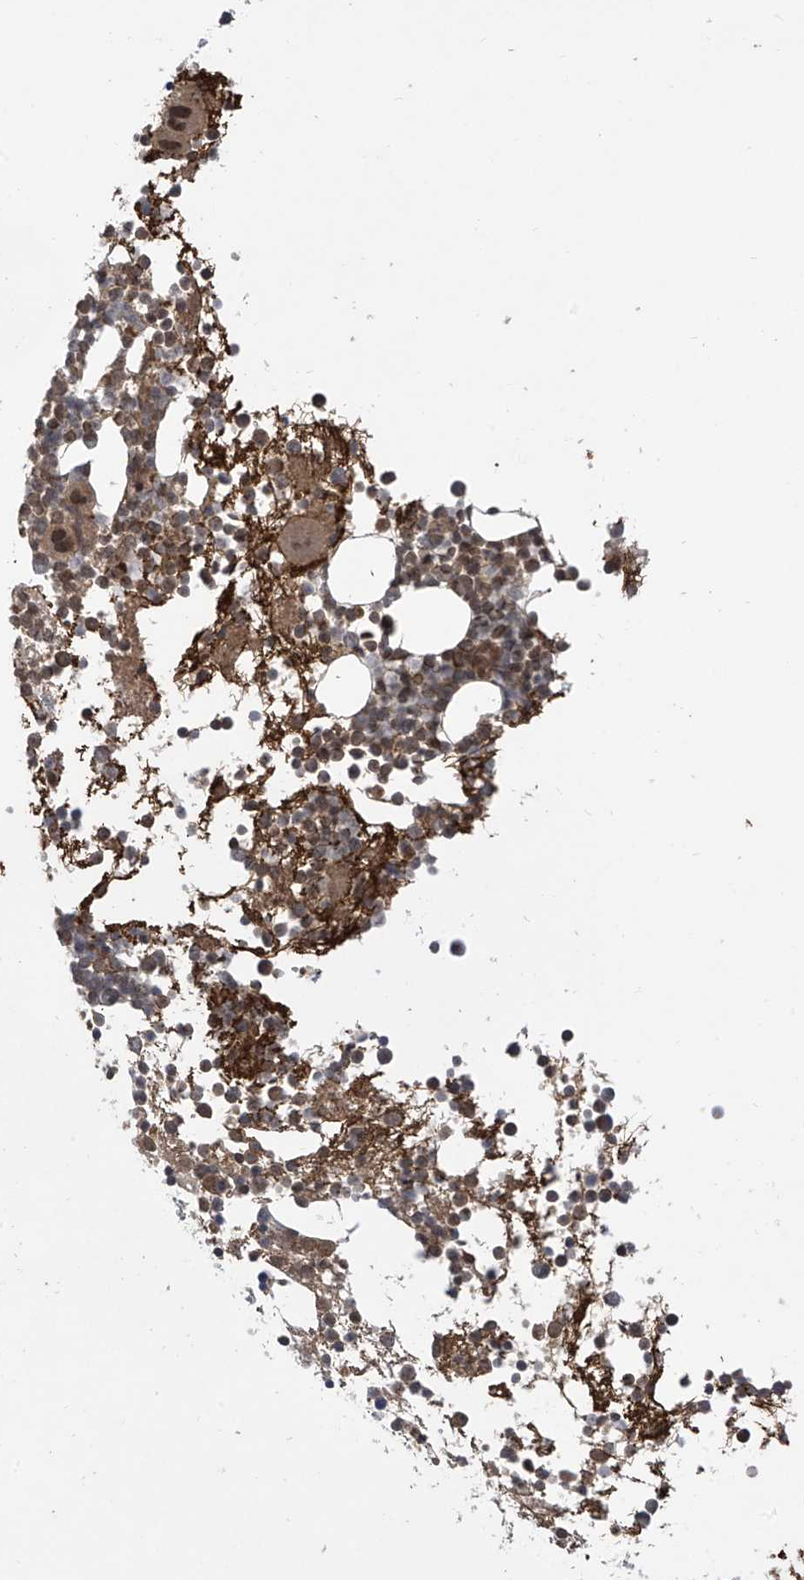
{"staining": {"intensity": "moderate", "quantity": ">75%", "location": "cytoplasmic/membranous,nuclear"}, "tissue": "bone marrow", "cell_type": "Hematopoietic cells", "image_type": "normal", "snomed": [{"axis": "morphology", "description": "Normal tissue, NOS"}, {"axis": "topography", "description": "Bone marrow"}], "caption": "Hematopoietic cells exhibit moderate cytoplasmic/membranous,nuclear positivity in approximately >75% of cells in unremarkable bone marrow. (Stains: DAB in brown, nuclei in blue, Microscopy: brightfield microscopy at high magnification).", "gene": "LCOR", "patient": {"sex": "female", "age": 57}}